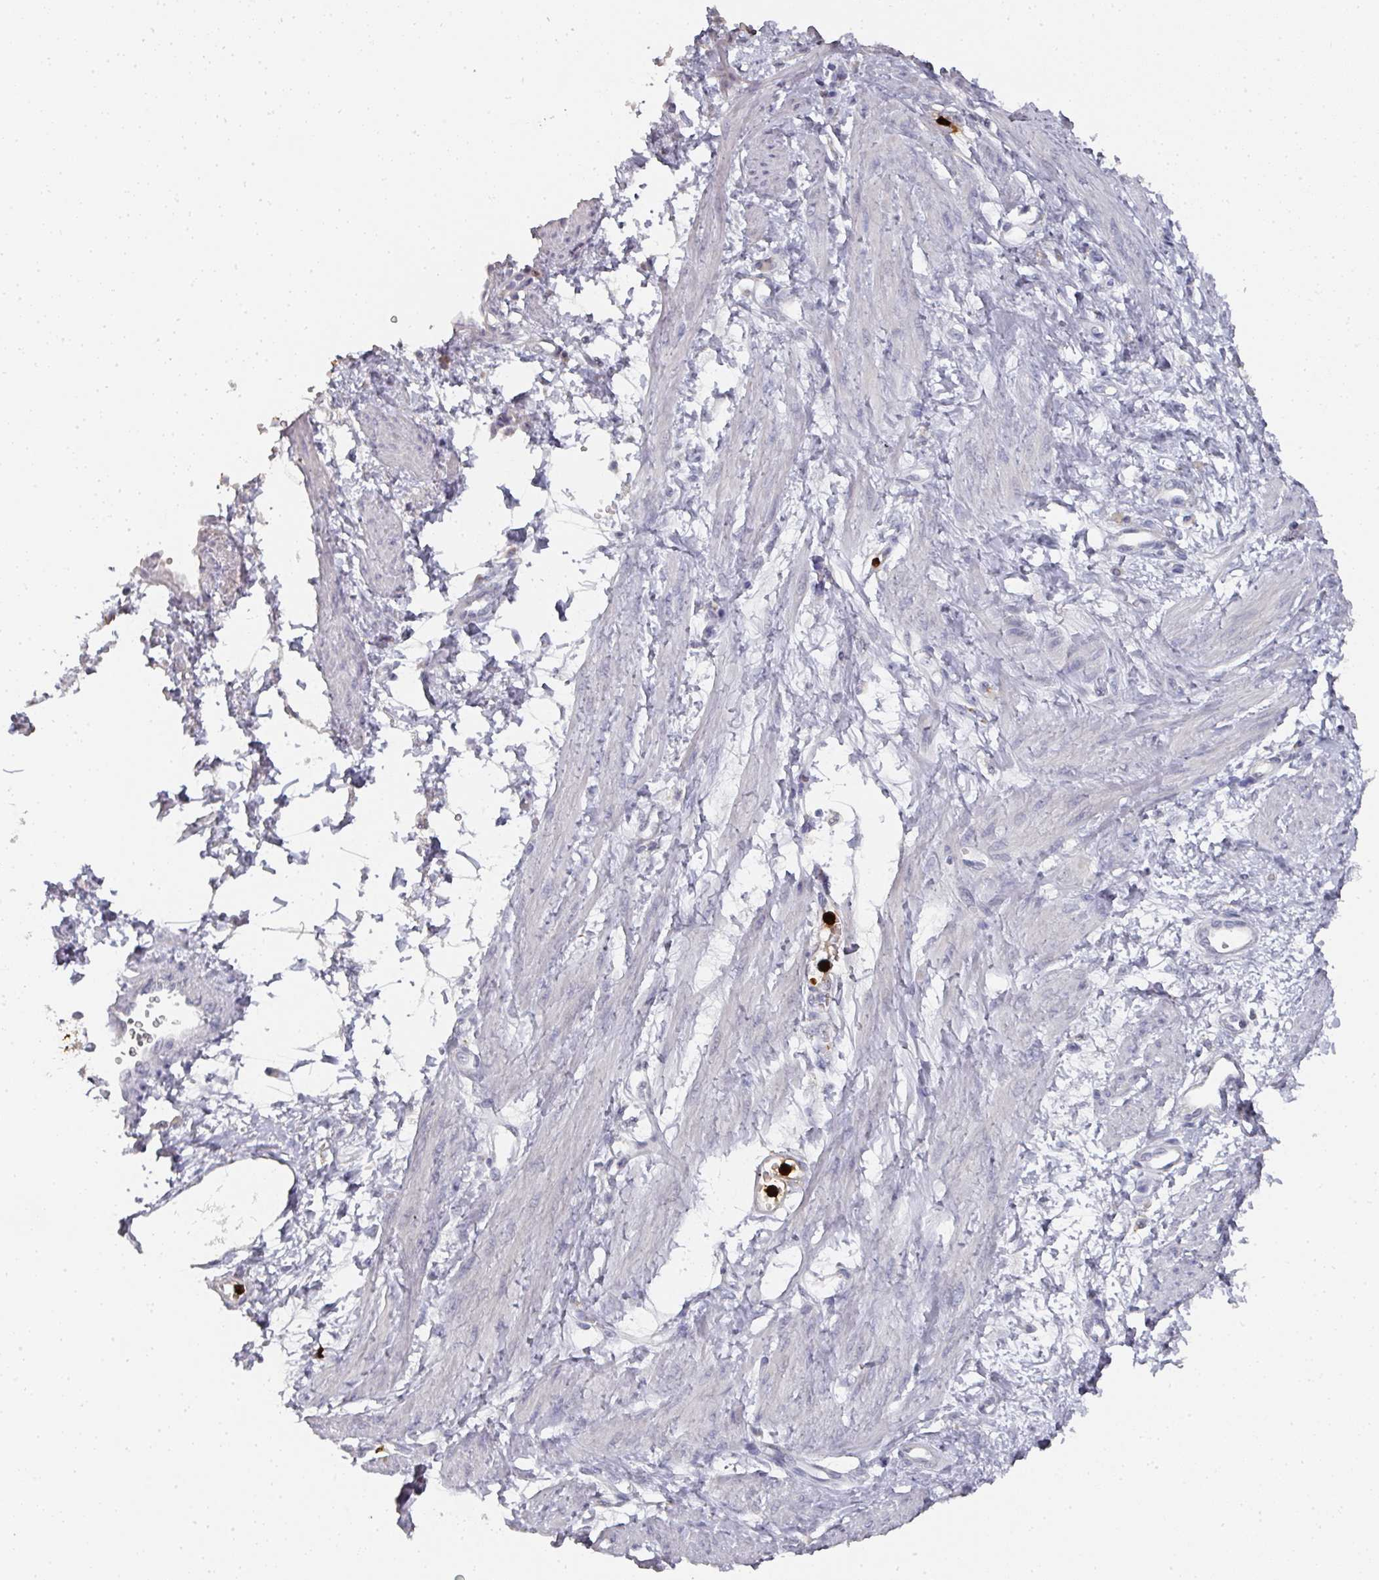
{"staining": {"intensity": "negative", "quantity": "none", "location": "none"}, "tissue": "smooth muscle", "cell_type": "Smooth muscle cells", "image_type": "normal", "snomed": [{"axis": "morphology", "description": "Normal tissue, NOS"}, {"axis": "topography", "description": "Smooth muscle"}, {"axis": "topography", "description": "Uterus"}], "caption": "IHC of unremarkable human smooth muscle displays no staining in smooth muscle cells.", "gene": "CAMP", "patient": {"sex": "female", "age": 39}}